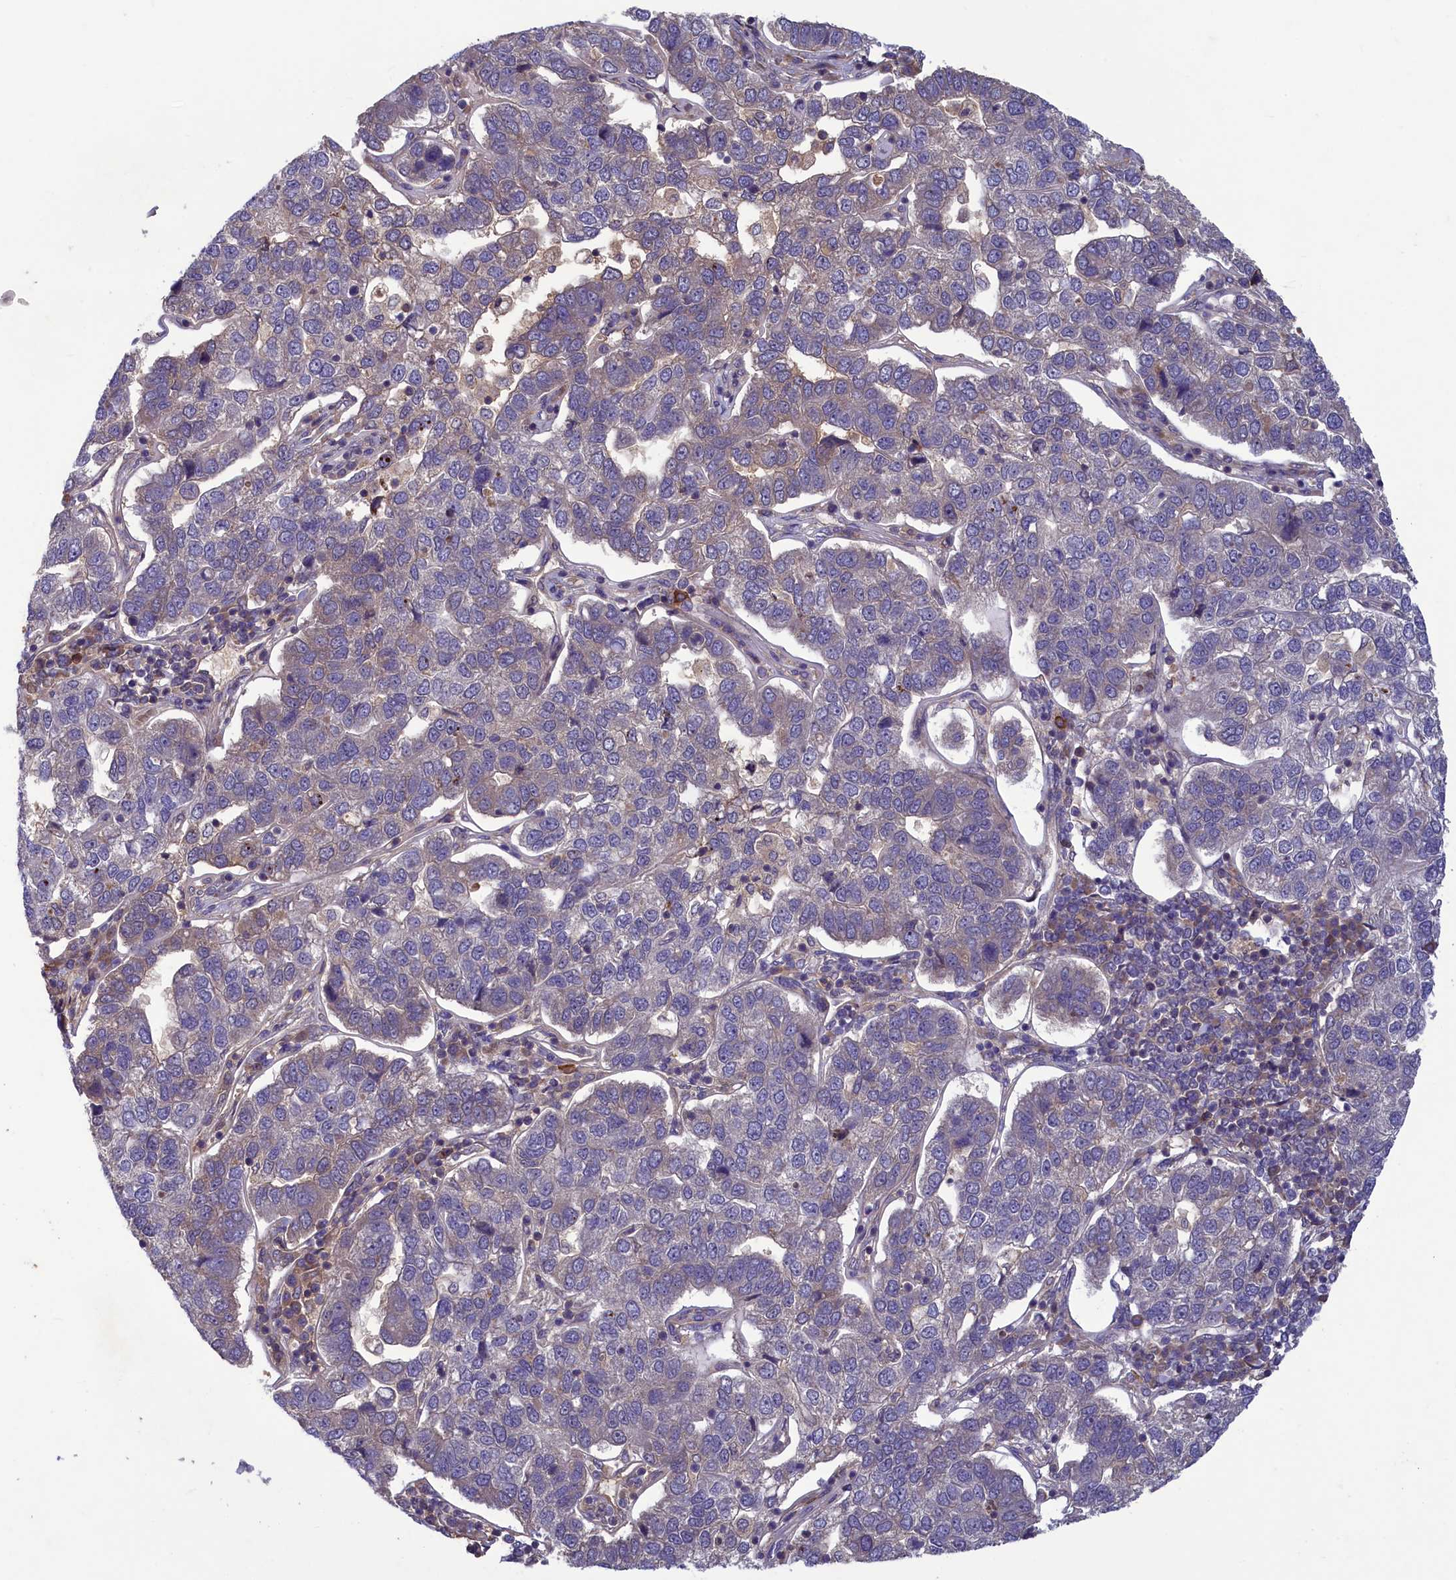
{"staining": {"intensity": "weak", "quantity": "25%-75%", "location": "cytoplasmic/membranous"}, "tissue": "pancreatic cancer", "cell_type": "Tumor cells", "image_type": "cancer", "snomed": [{"axis": "morphology", "description": "Adenocarcinoma, NOS"}, {"axis": "topography", "description": "Pancreas"}], "caption": "Protein staining by immunohistochemistry demonstrates weak cytoplasmic/membranous staining in about 25%-75% of tumor cells in pancreatic cancer.", "gene": "NUBP1", "patient": {"sex": "female", "age": 61}}